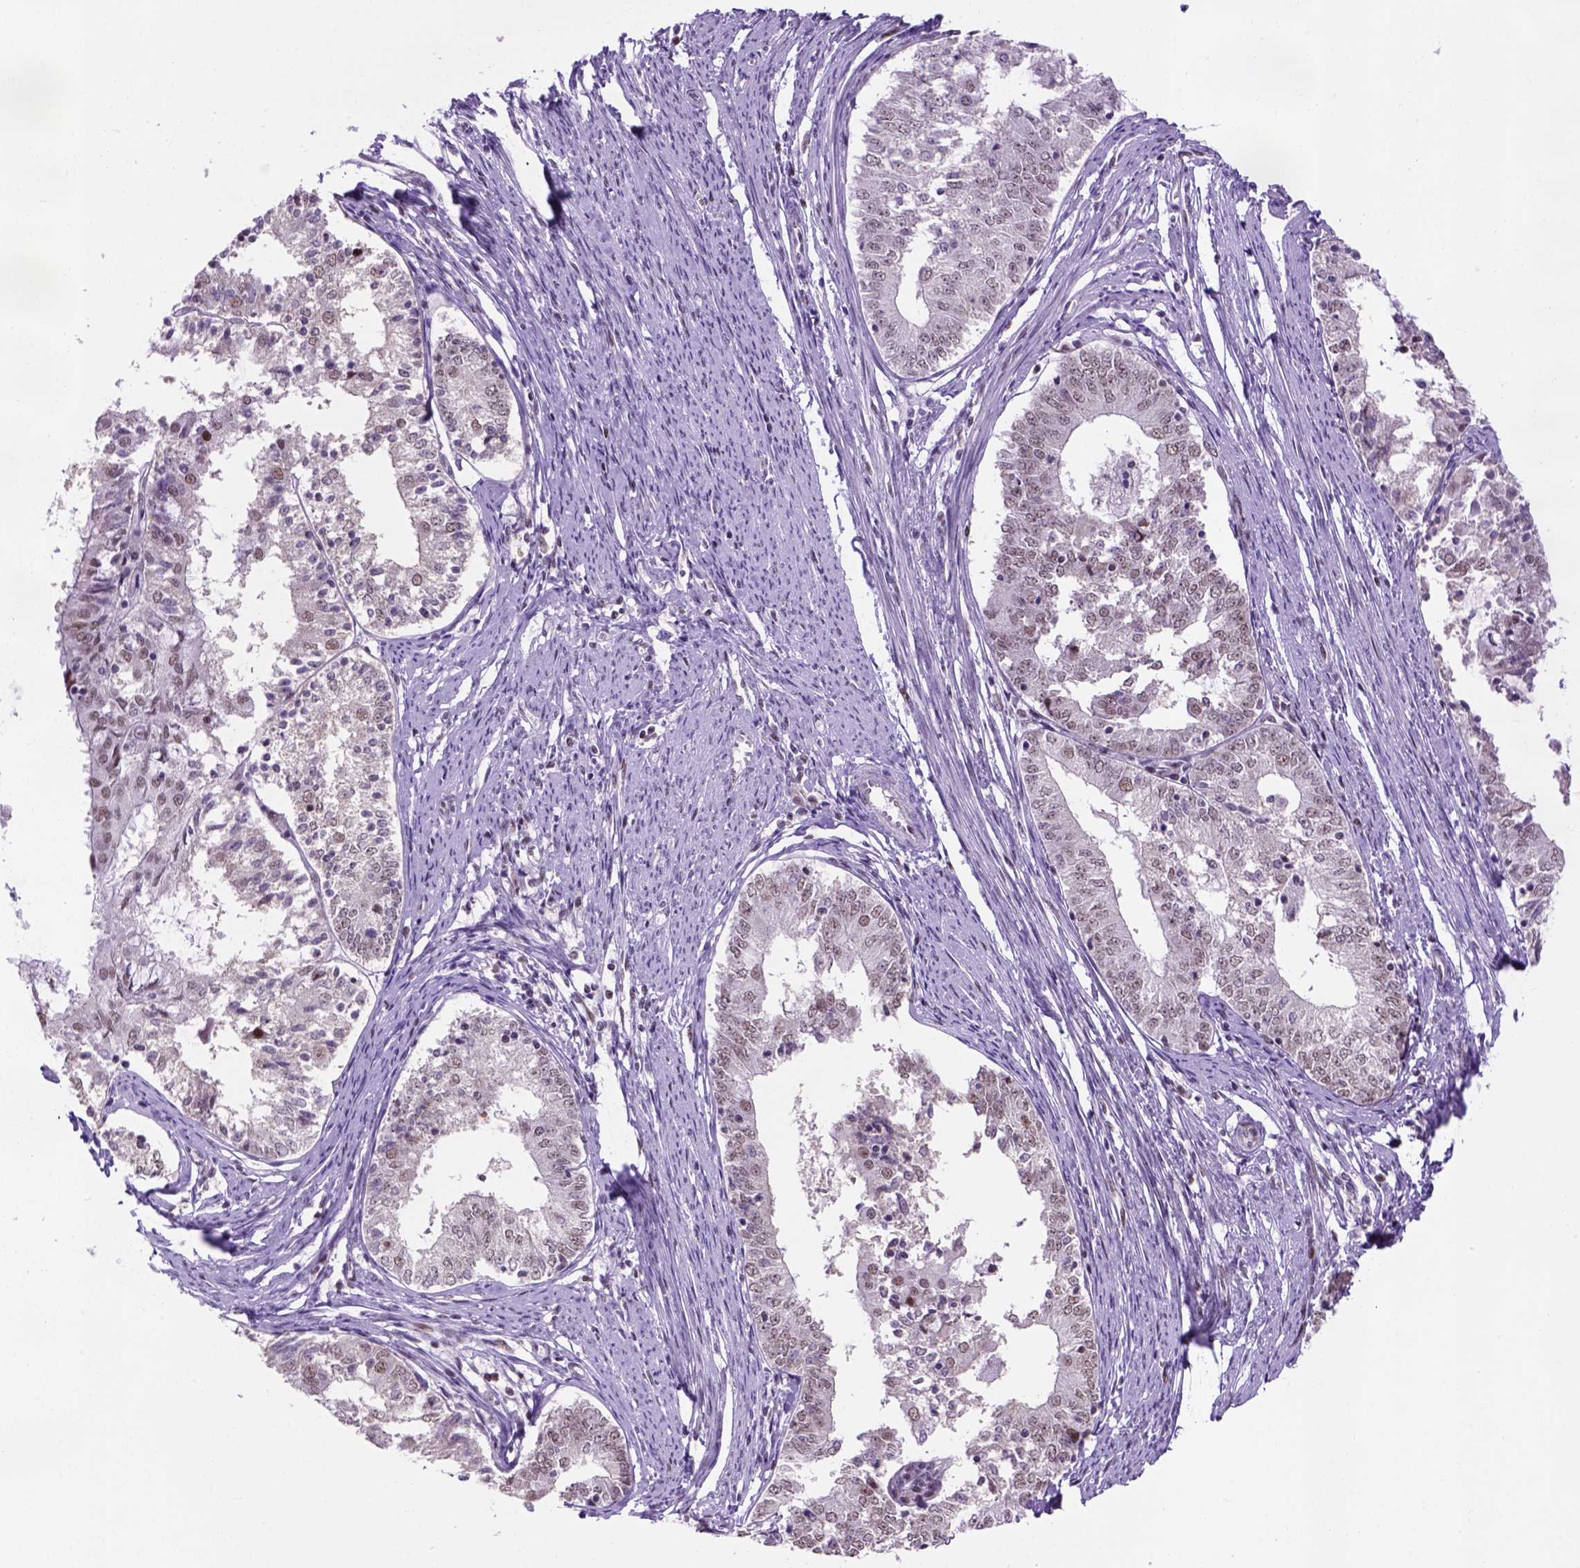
{"staining": {"intensity": "weak", "quantity": ">75%", "location": "nuclear"}, "tissue": "endometrial cancer", "cell_type": "Tumor cells", "image_type": "cancer", "snomed": [{"axis": "morphology", "description": "Adenocarcinoma, NOS"}, {"axis": "topography", "description": "Endometrium"}], "caption": "A histopathology image of human endometrial cancer (adenocarcinoma) stained for a protein shows weak nuclear brown staining in tumor cells. The protein is stained brown, and the nuclei are stained in blue (DAB IHC with brightfield microscopy, high magnification).", "gene": "TBPL1", "patient": {"sex": "female", "age": 57}}